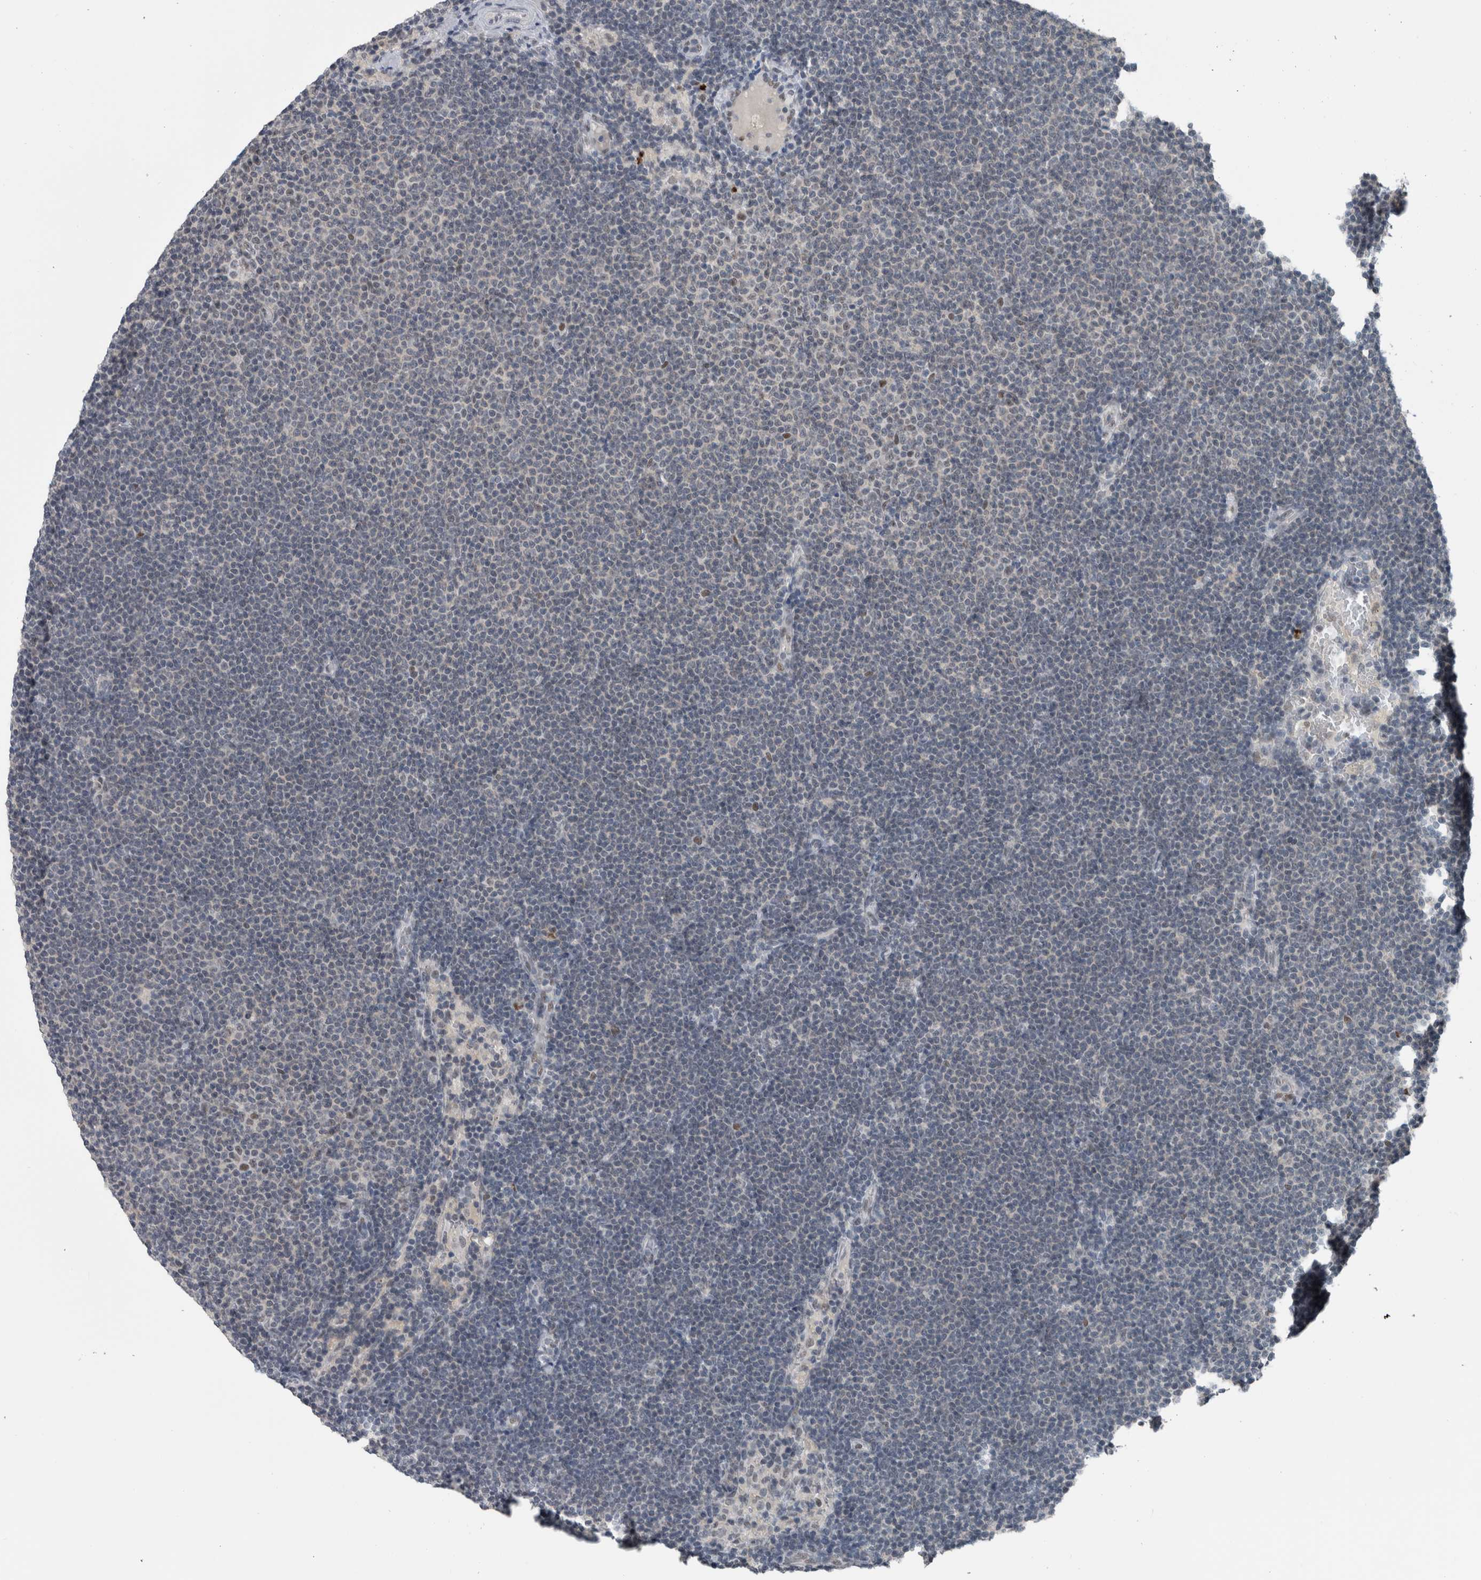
{"staining": {"intensity": "negative", "quantity": "none", "location": "none"}, "tissue": "lymphoma", "cell_type": "Tumor cells", "image_type": "cancer", "snomed": [{"axis": "morphology", "description": "Malignant lymphoma, non-Hodgkin's type, Low grade"}, {"axis": "topography", "description": "Lymph node"}], "caption": "DAB (3,3'-diaminobenzidine) immunohistochemical staining of low-grade malignant lymphoma, non-Hodgkin's type displays no significant positivity in tumor cells.", "gene": "ZBTB21", "patient": {"sex": "female", "age": 53}}